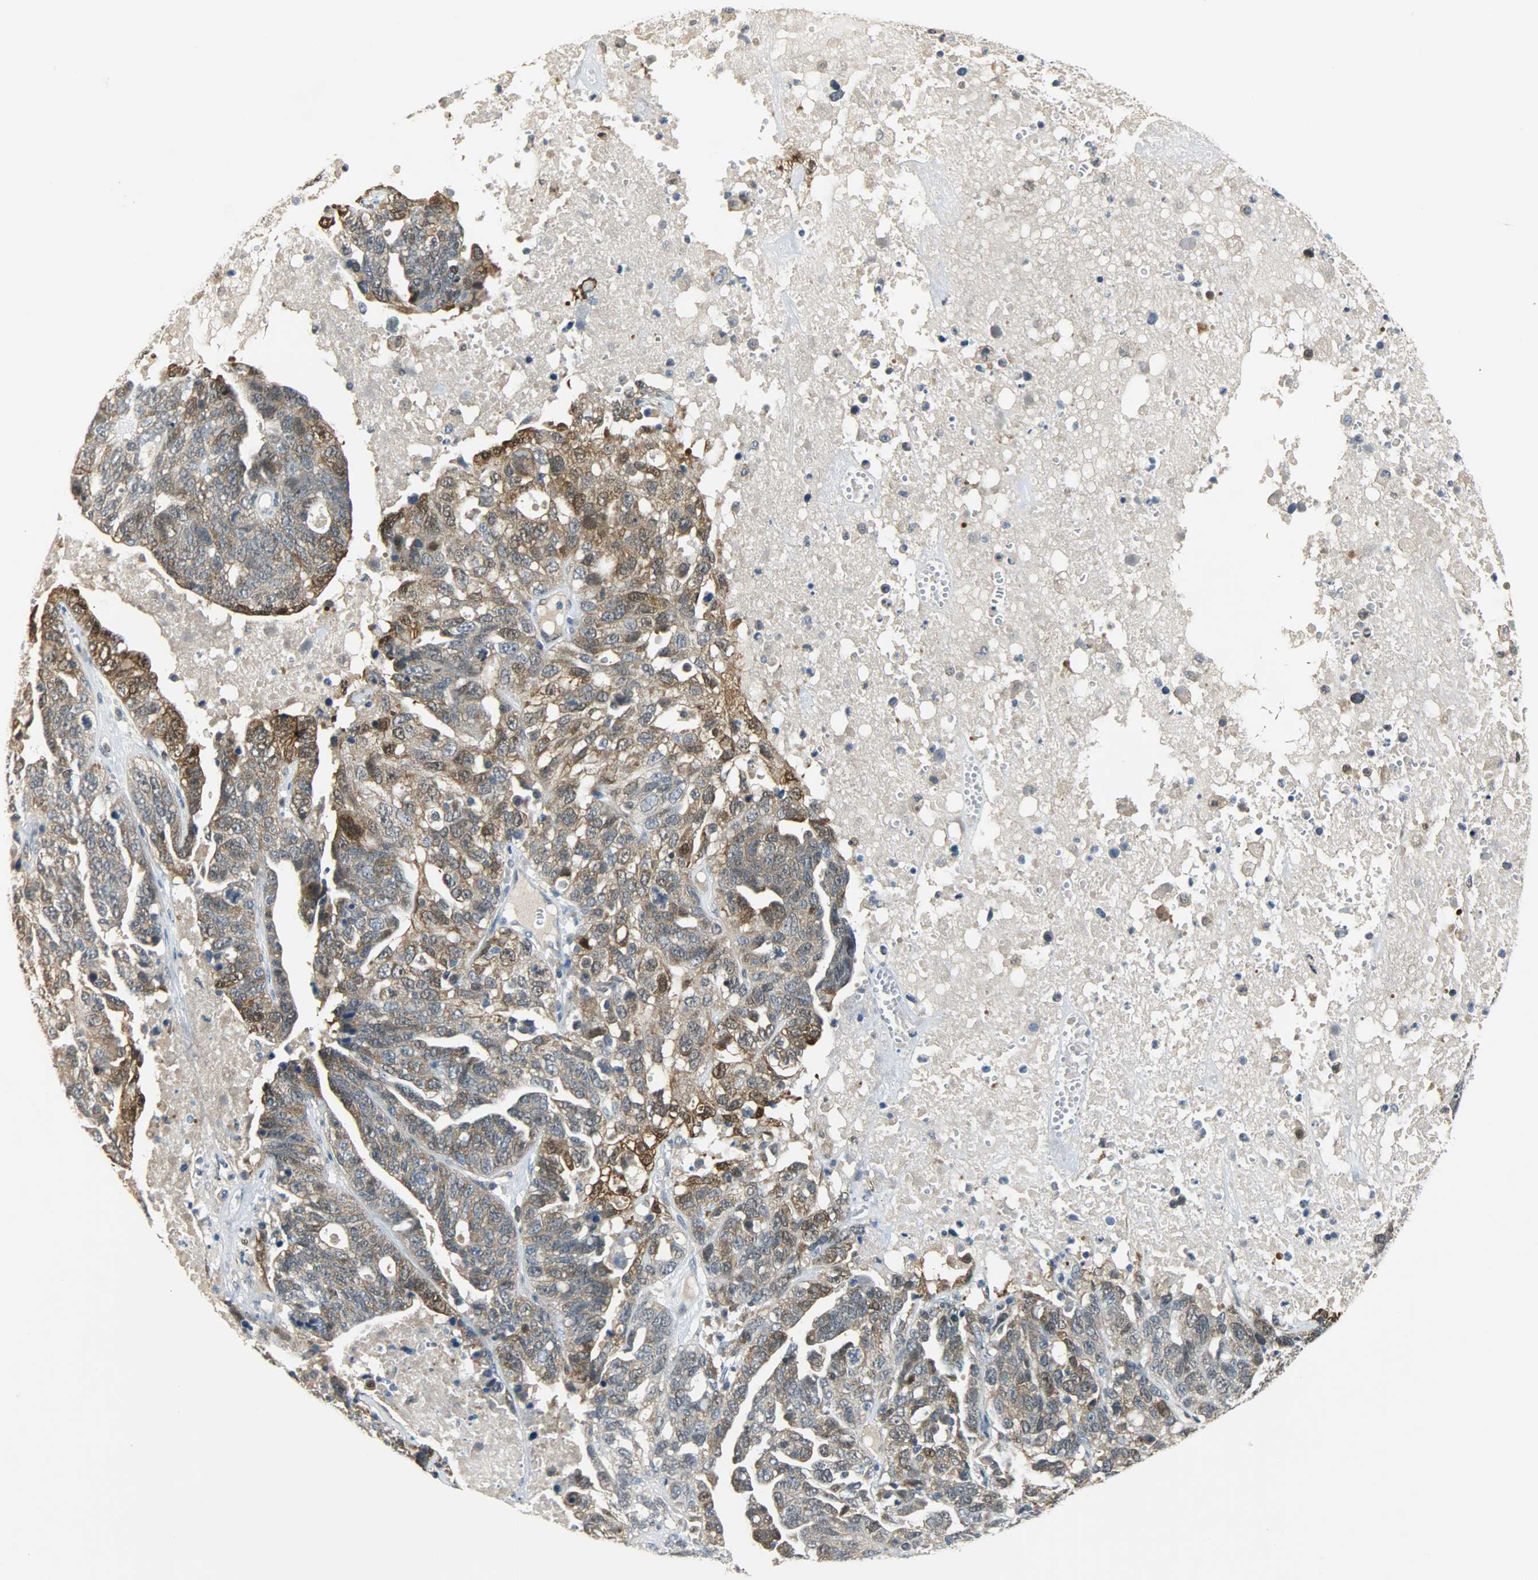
{"staining": {"intensity": "moderate", "quantity": "25%-75%", "location": "cytoplasmic/membranous,nuclear"}, "tissue": "ovarian cancer", "cell_type": "Tumor cells", "image_type": "cancer", "snomed": [{"axis": "morphology", "description": "Cystadenocarcinoma, serous, NOS"}, {"axis": "topography", "description": "Ovary"}], "caption": "Ovarian serous cystadenocarcinoma stained for a protein shows moderate cytoplasmic/membranous and nuclear positivity in tumor cells.", "gene": "EIF4EBP1", "patient": {"sex": "female", "age": 71}}